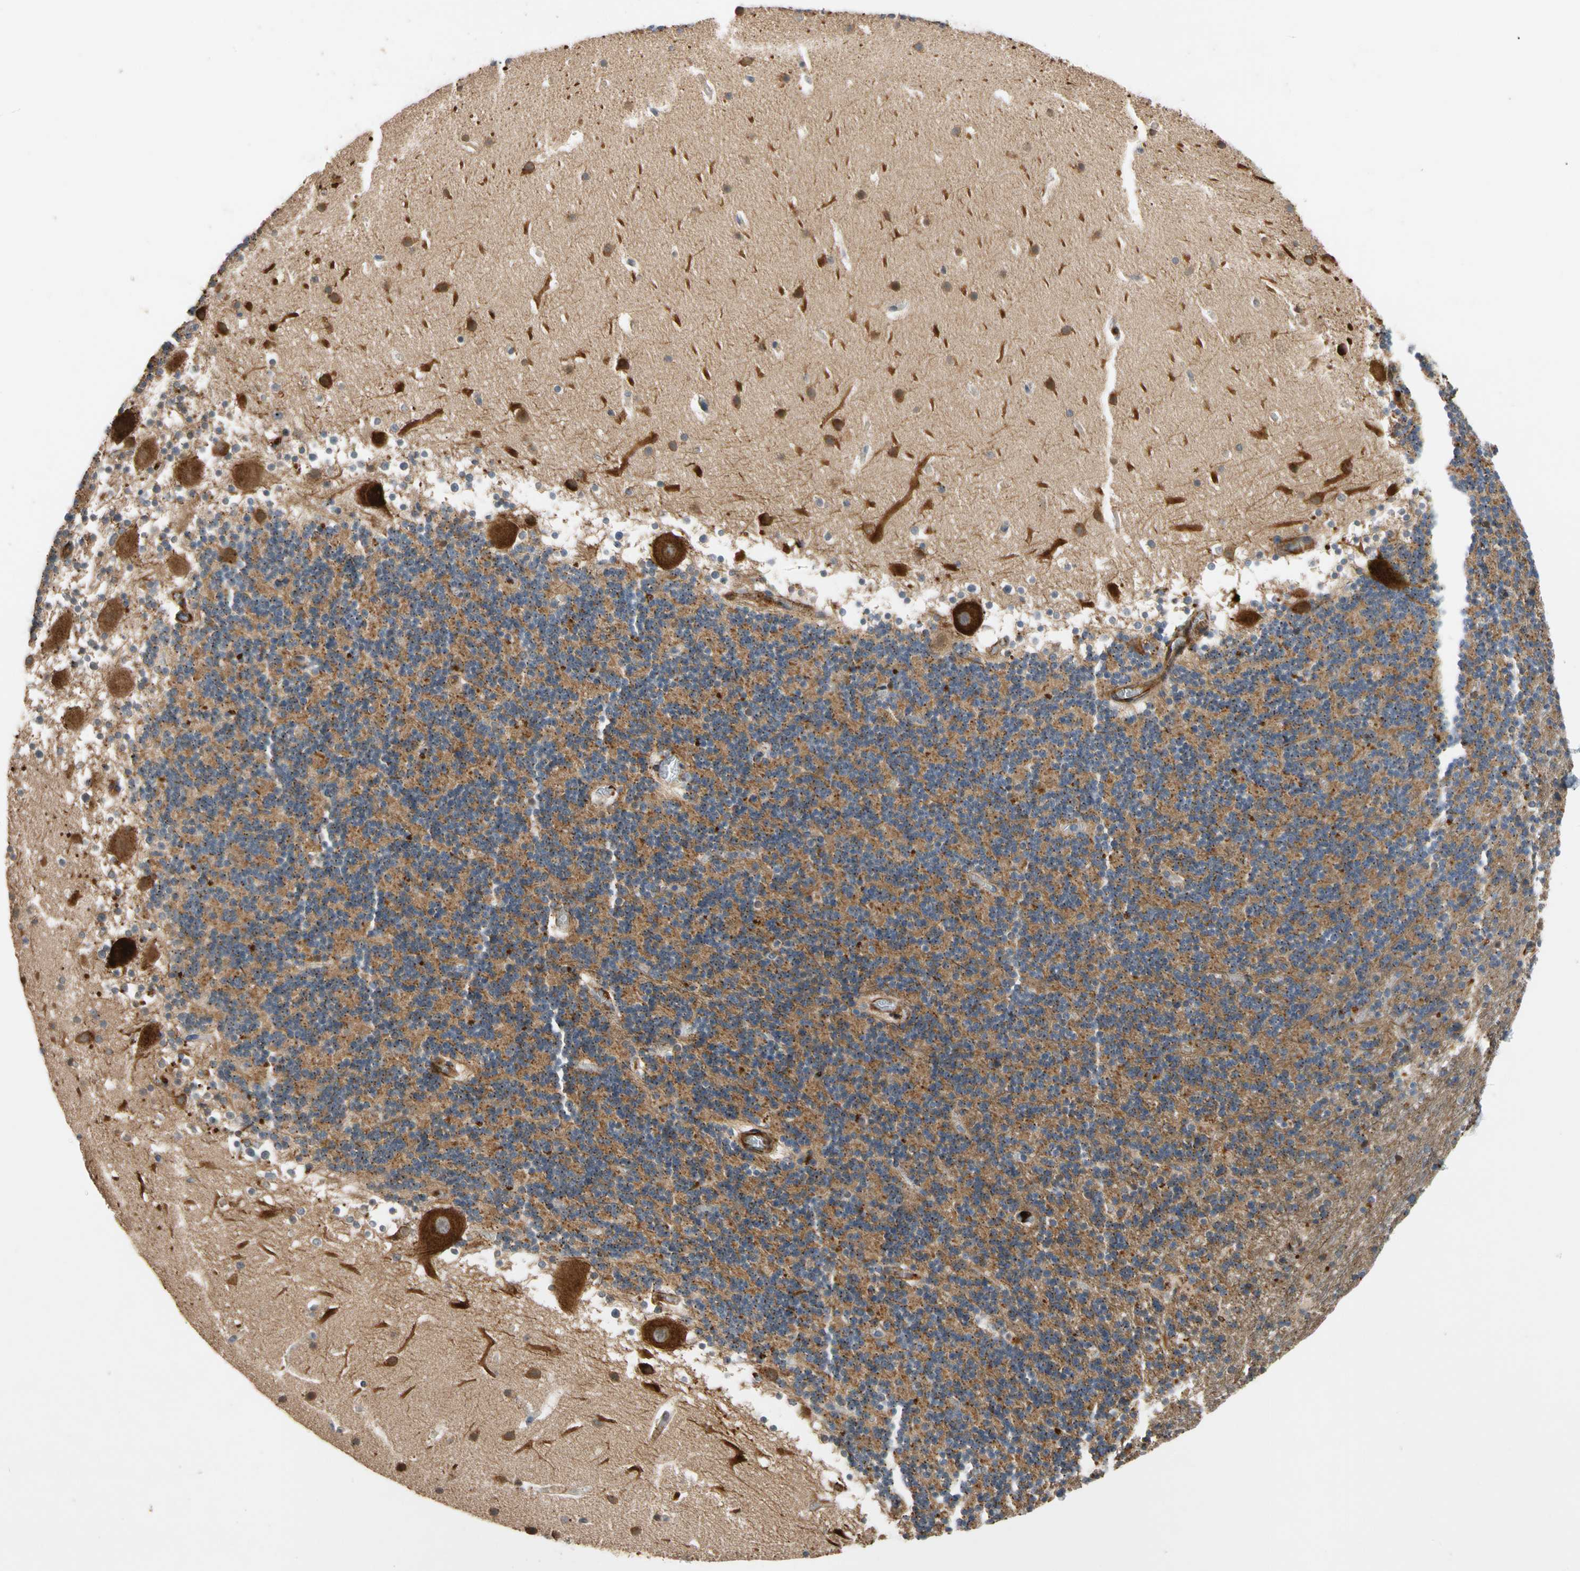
{"staining": {"intensity": "moderate", "quantity": "25%-75%", "location": "cytoplasmic/membranous"}, "tissue": "cerebellum", "cell_type": "Cells in granular layer", "image_type": "normal", "snomed": [{"axis": "morphology", "description": "Normal tissue, NOS"}, {"axis": "topography", "description": "Cerebellum"}], "caption": "Cerebellum stained for a protein (brown) exhibits moderate cytoplasmic/membranous positive staining in about 25%-75% of cells in granular layer.", "gene": "FGD6", "patient": {"sex": "male", "age": 45}}